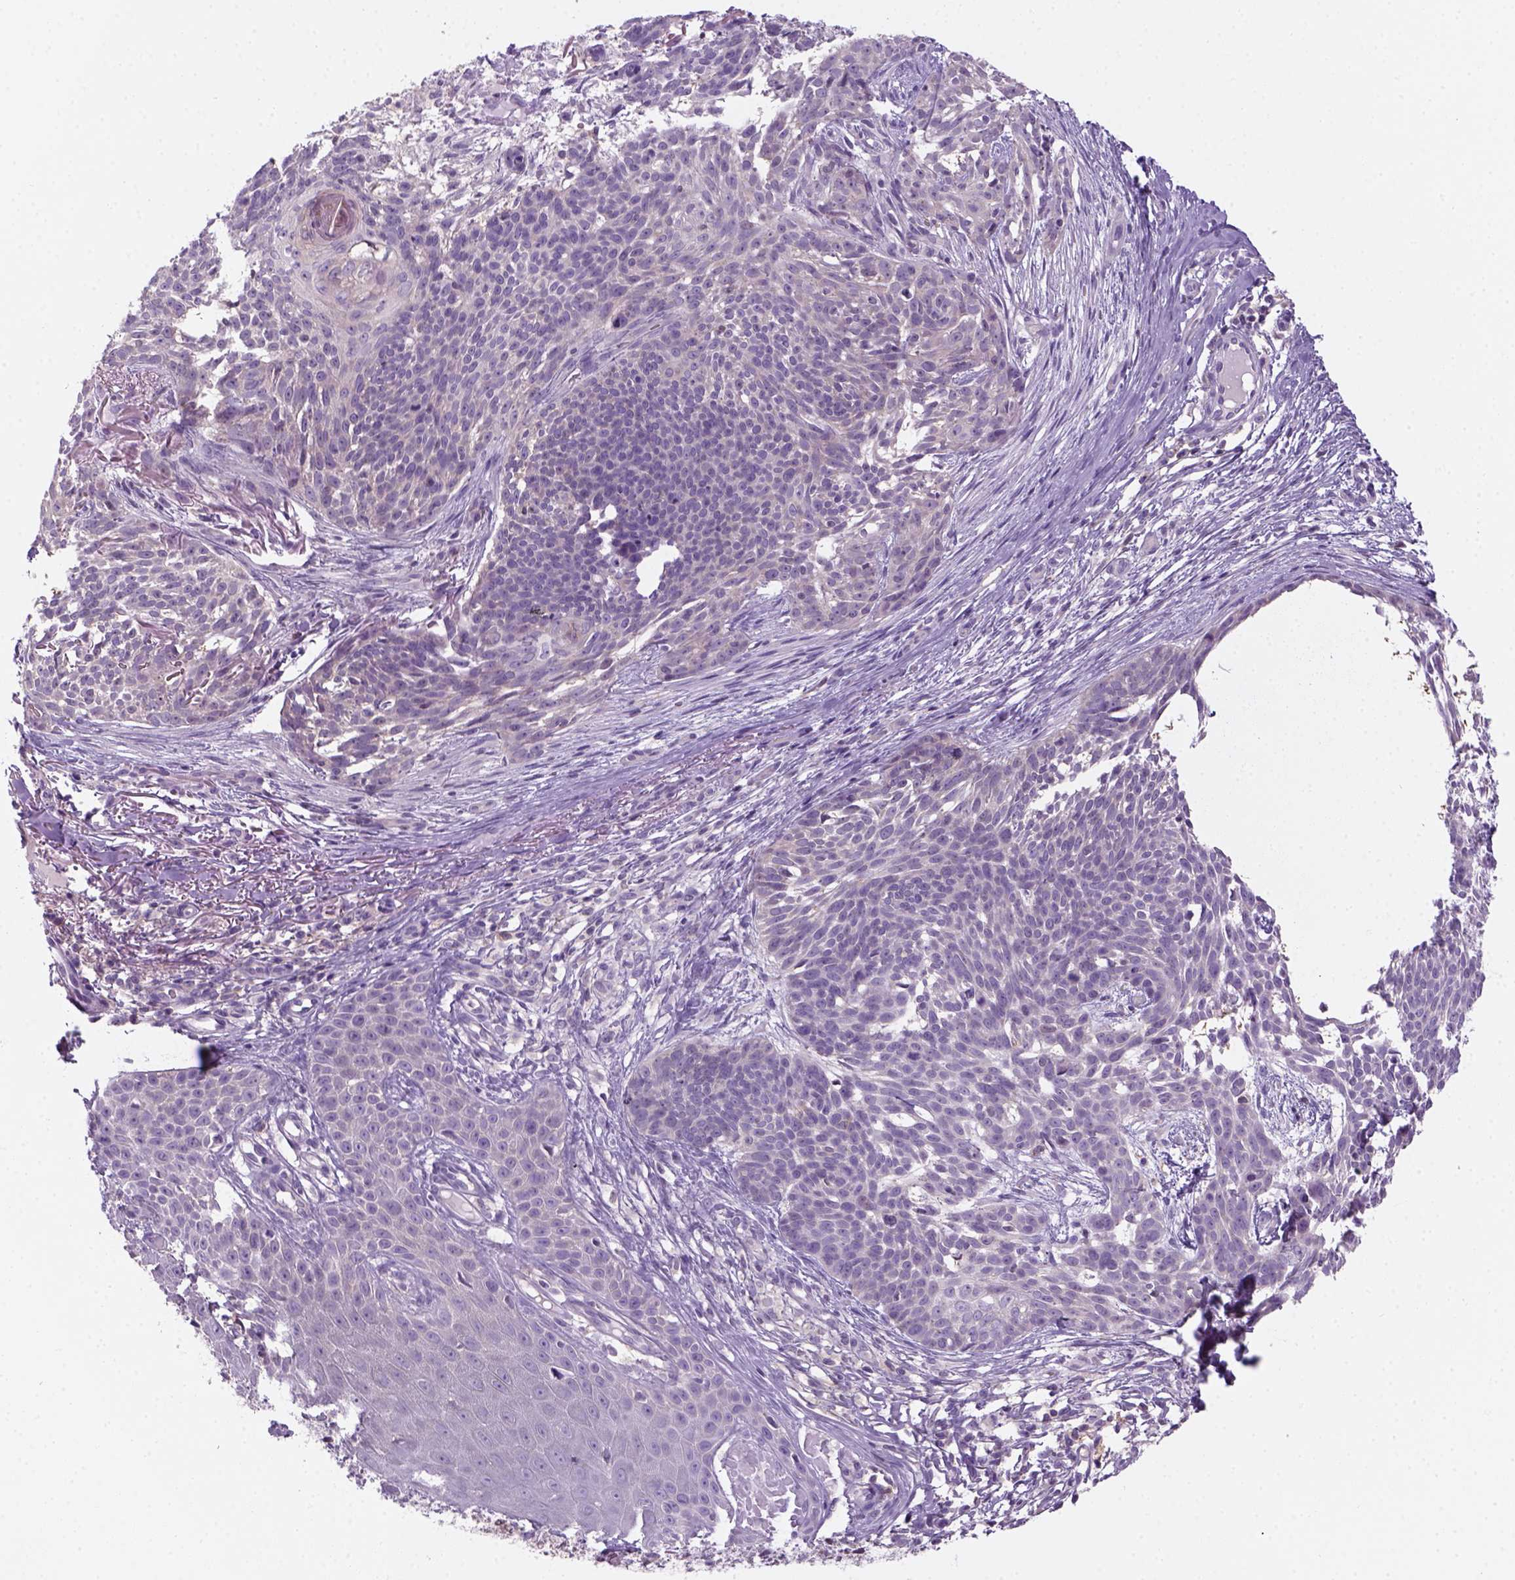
{"staining": {"intensity": "negative", "quantity": "none", "location": "none"}, "tissue": "skin cancer", "cell_type": "Tumor cells", "image_type": "cancer", "snomed": [{"axis": "morphology", "description": "Basal cell carcinoma"}, {"axis": "topography", "description": "Skin"}], "caption": "Tumor cells show no significant protein expression in skin basal cell carcinoma.", "gene": "GOT1", "patient": {"sex": "male", "age": 88}}